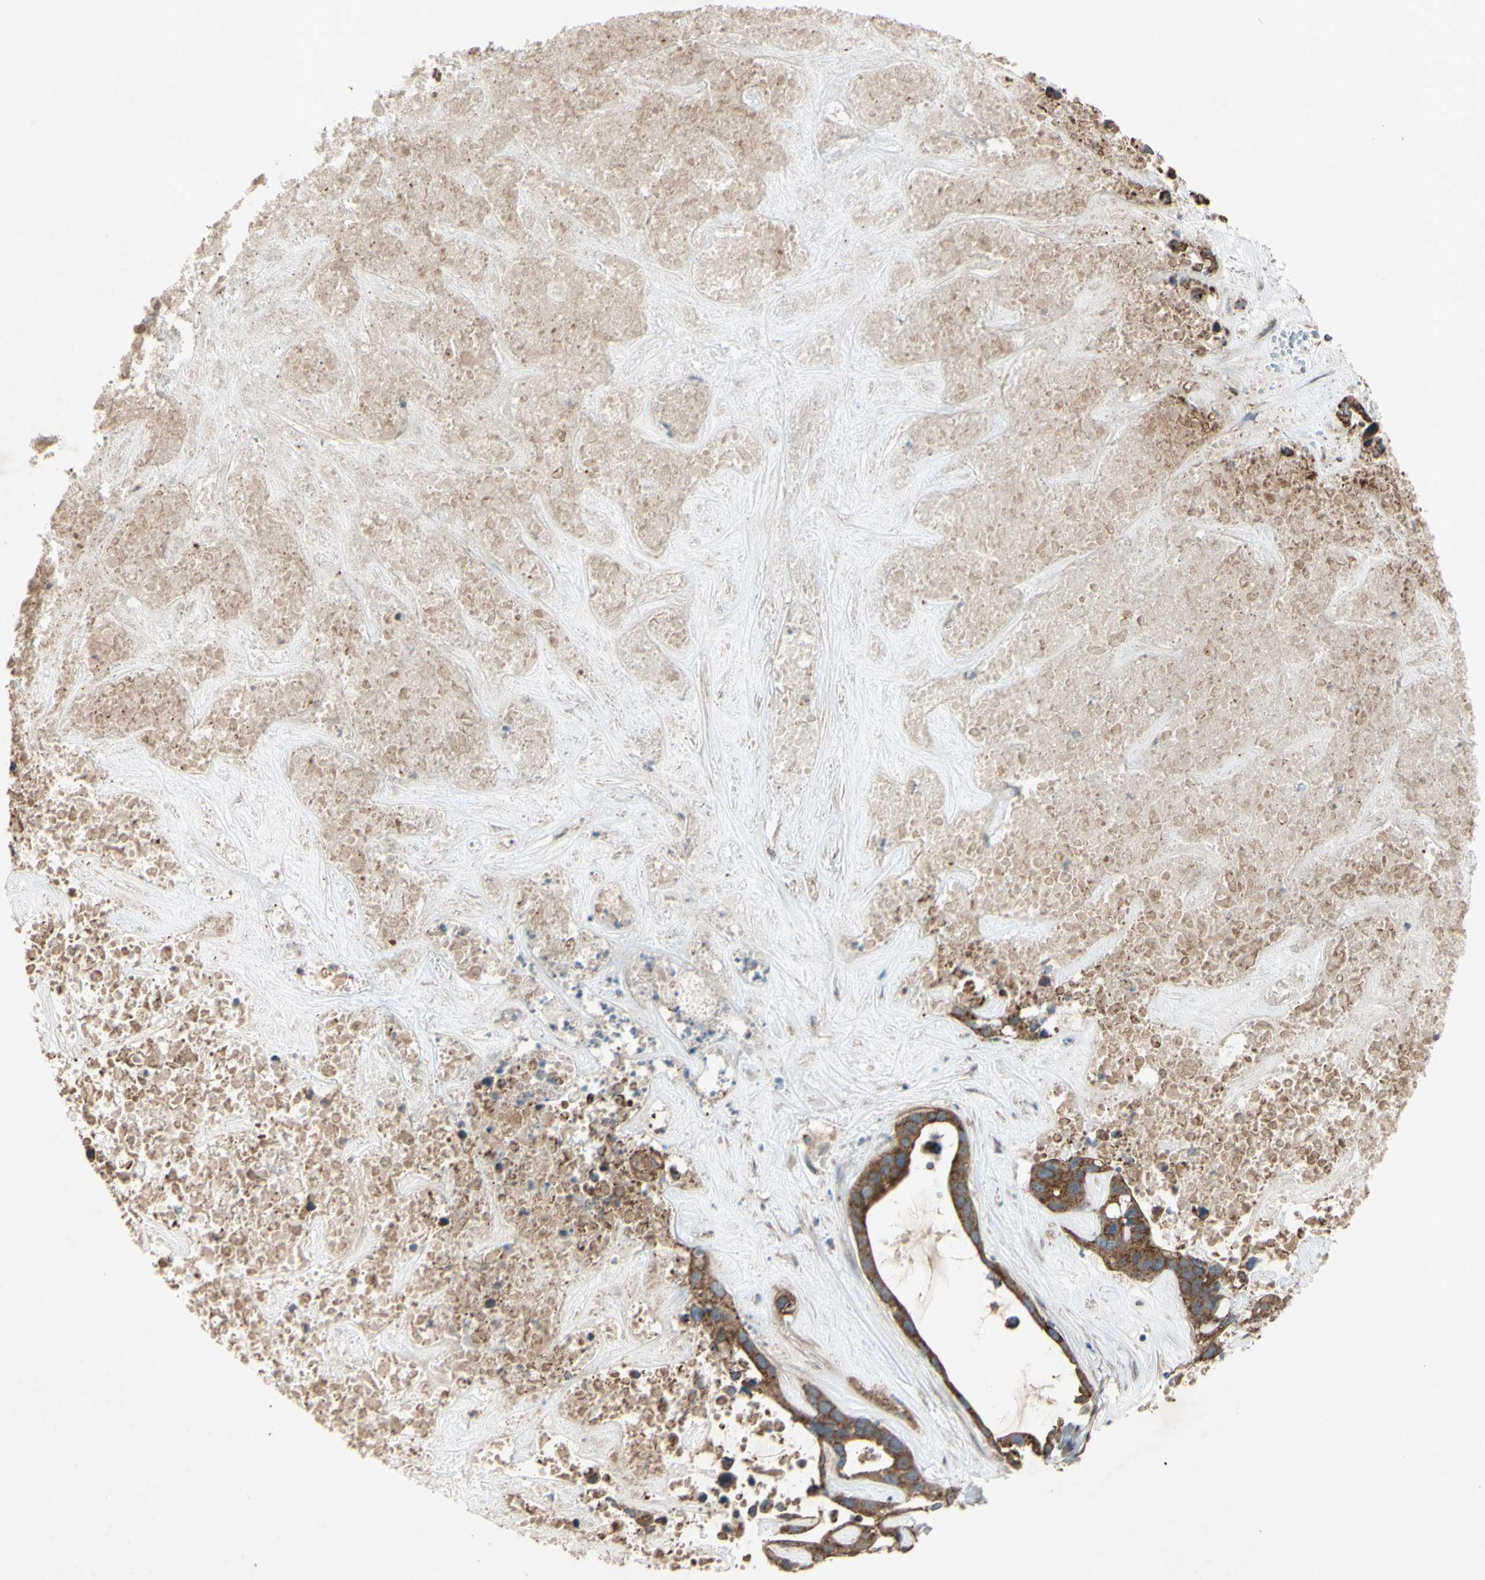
{"staining": {"intensity": "moderate", "quantity": ">75%", "location": "cytoplasmic/membranous"}, "tissue": "liver cancer", "cell_type": "Tumor cells", "image_type": "cancer", "snomed": [{"axis": "morphology", "description": "Cholangiocarcinoma"}, {"axis": "topography", "description": "Liver"}], "caption": "Immunohistochemistry (IHC) micrograph of human liver cancer (cholangiocarcinoma) stained for a protein (brown), which shows medium levels of moderate cytoplasmic/membranous staining in approximately >75% of tumor cells.", "gene": "ACOT8", "patient": {"sex": "female", "age": 65}}